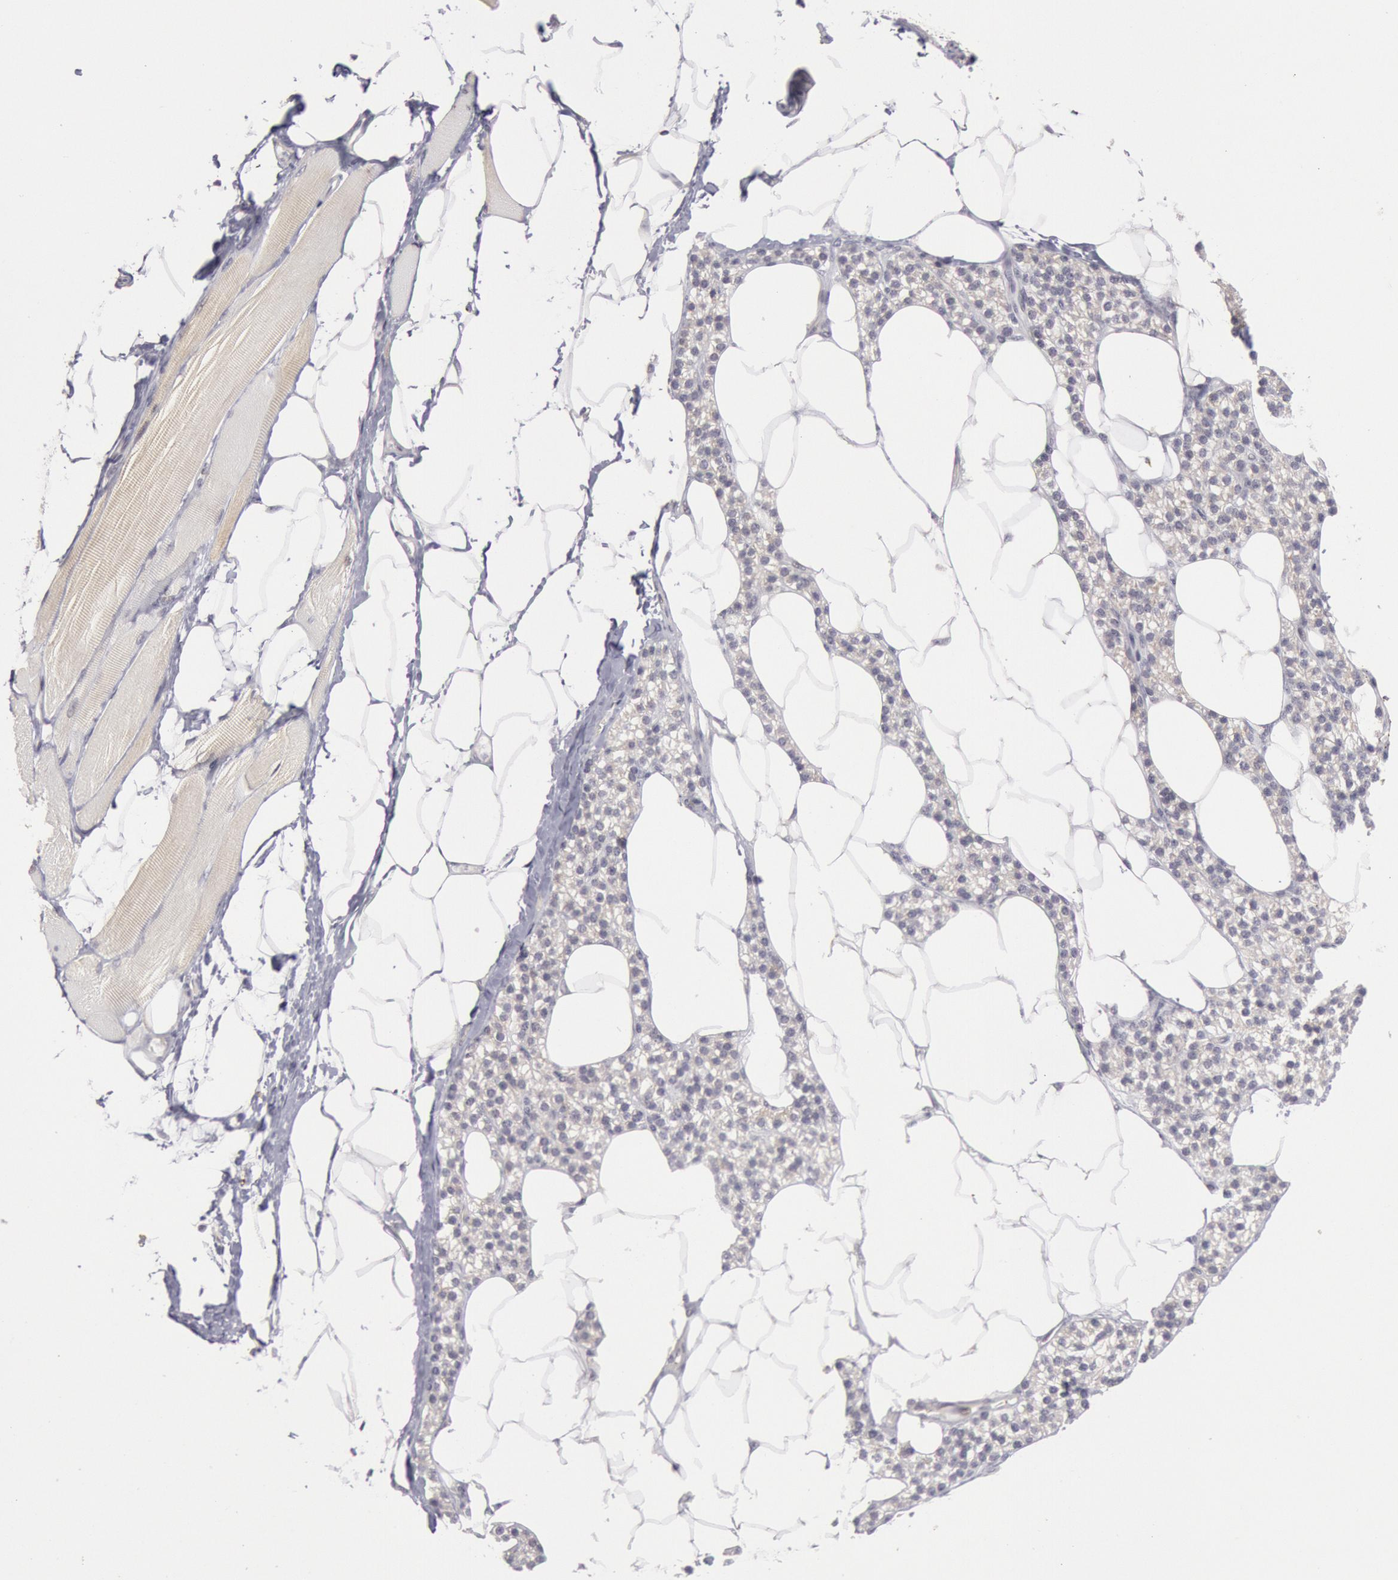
{"staining": {"intensity": "weak", "quantity": "25%-75%", "location": "cytoplasmic/membranous"}, "tissue": "skeletal muscle", "cell_type": "Myocytes", "image_type": "normal", "snomed": [{"axis": "morphology", "description": "Normal tissue, NOS"}, {"axis": "topography", "description": "Skeletal muscle"}, {"axis": "topography", "description": "Parathyroid gland"}], "caption": "A high-resolution histopathology image shows immunohistochemistry staining of normal skeletal muscle, which shows weak cytoplasmic/membranous expression in approximately 25%-75% of myocytes.", "gene": "JOSD1", "patient": {"sex": "female", "age": 37}}